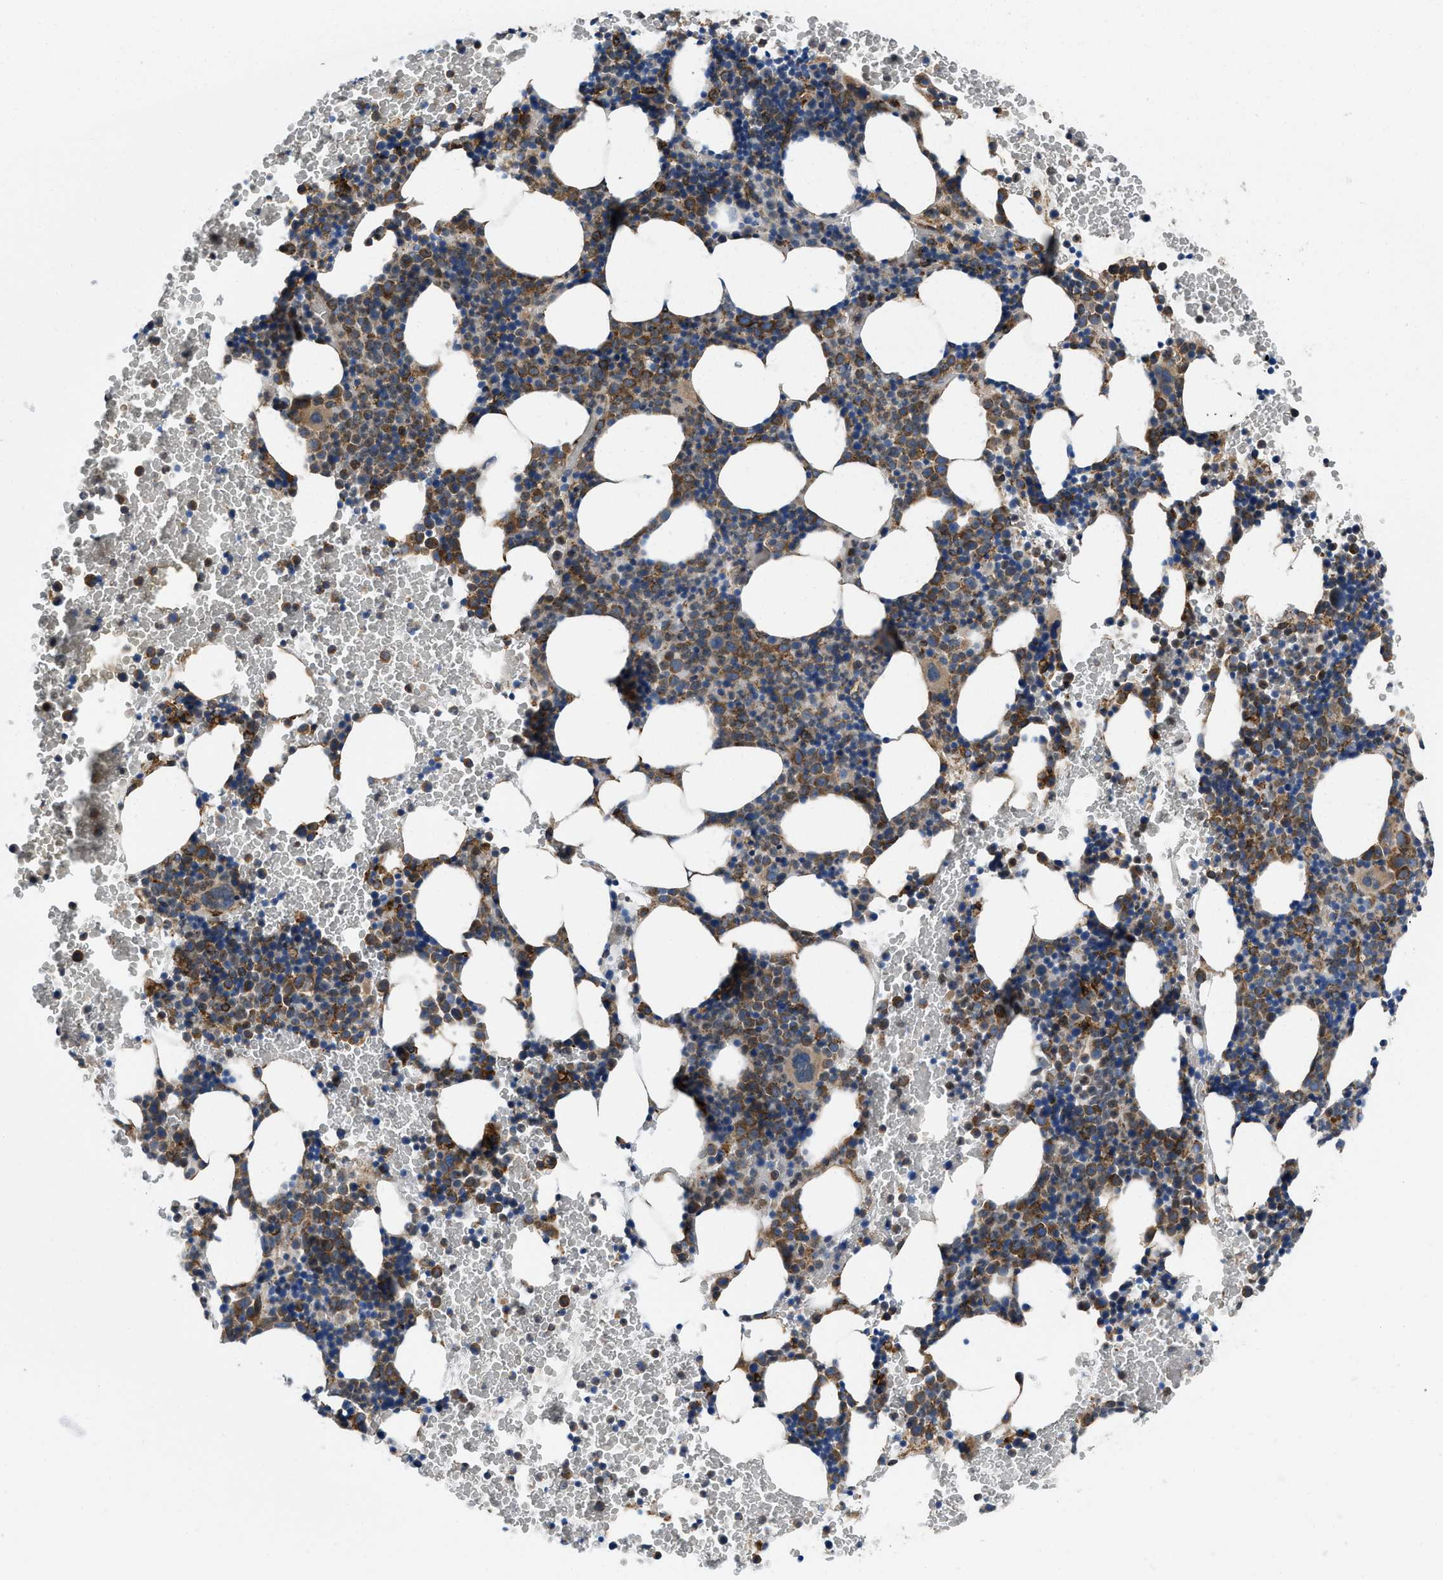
{"staining": {"intensity": "moderate", "quantity": "25%-75%", "location": "cytoplasmic/membranous"}, "tissue": "bone marrow", "cell_type": "Hematopoietic cells", "image_type": "normal", "snomed": [{"axis": "morphology", "description": "Normal tissue, NOS"}, {"axis": "morphology", "description": "Inflammation, NOS"}, {"axis": "topography", "description": "Bone marrow"}], "caption": "Benign bone marrow demonstrates moderate cytoplasmic/membranous staining in about 25%-75% of hematopoietic cells, visualized by immunohistochemistry.", "gene": "ERLIN2", "patient": {"sex": "female", "age": 70}}